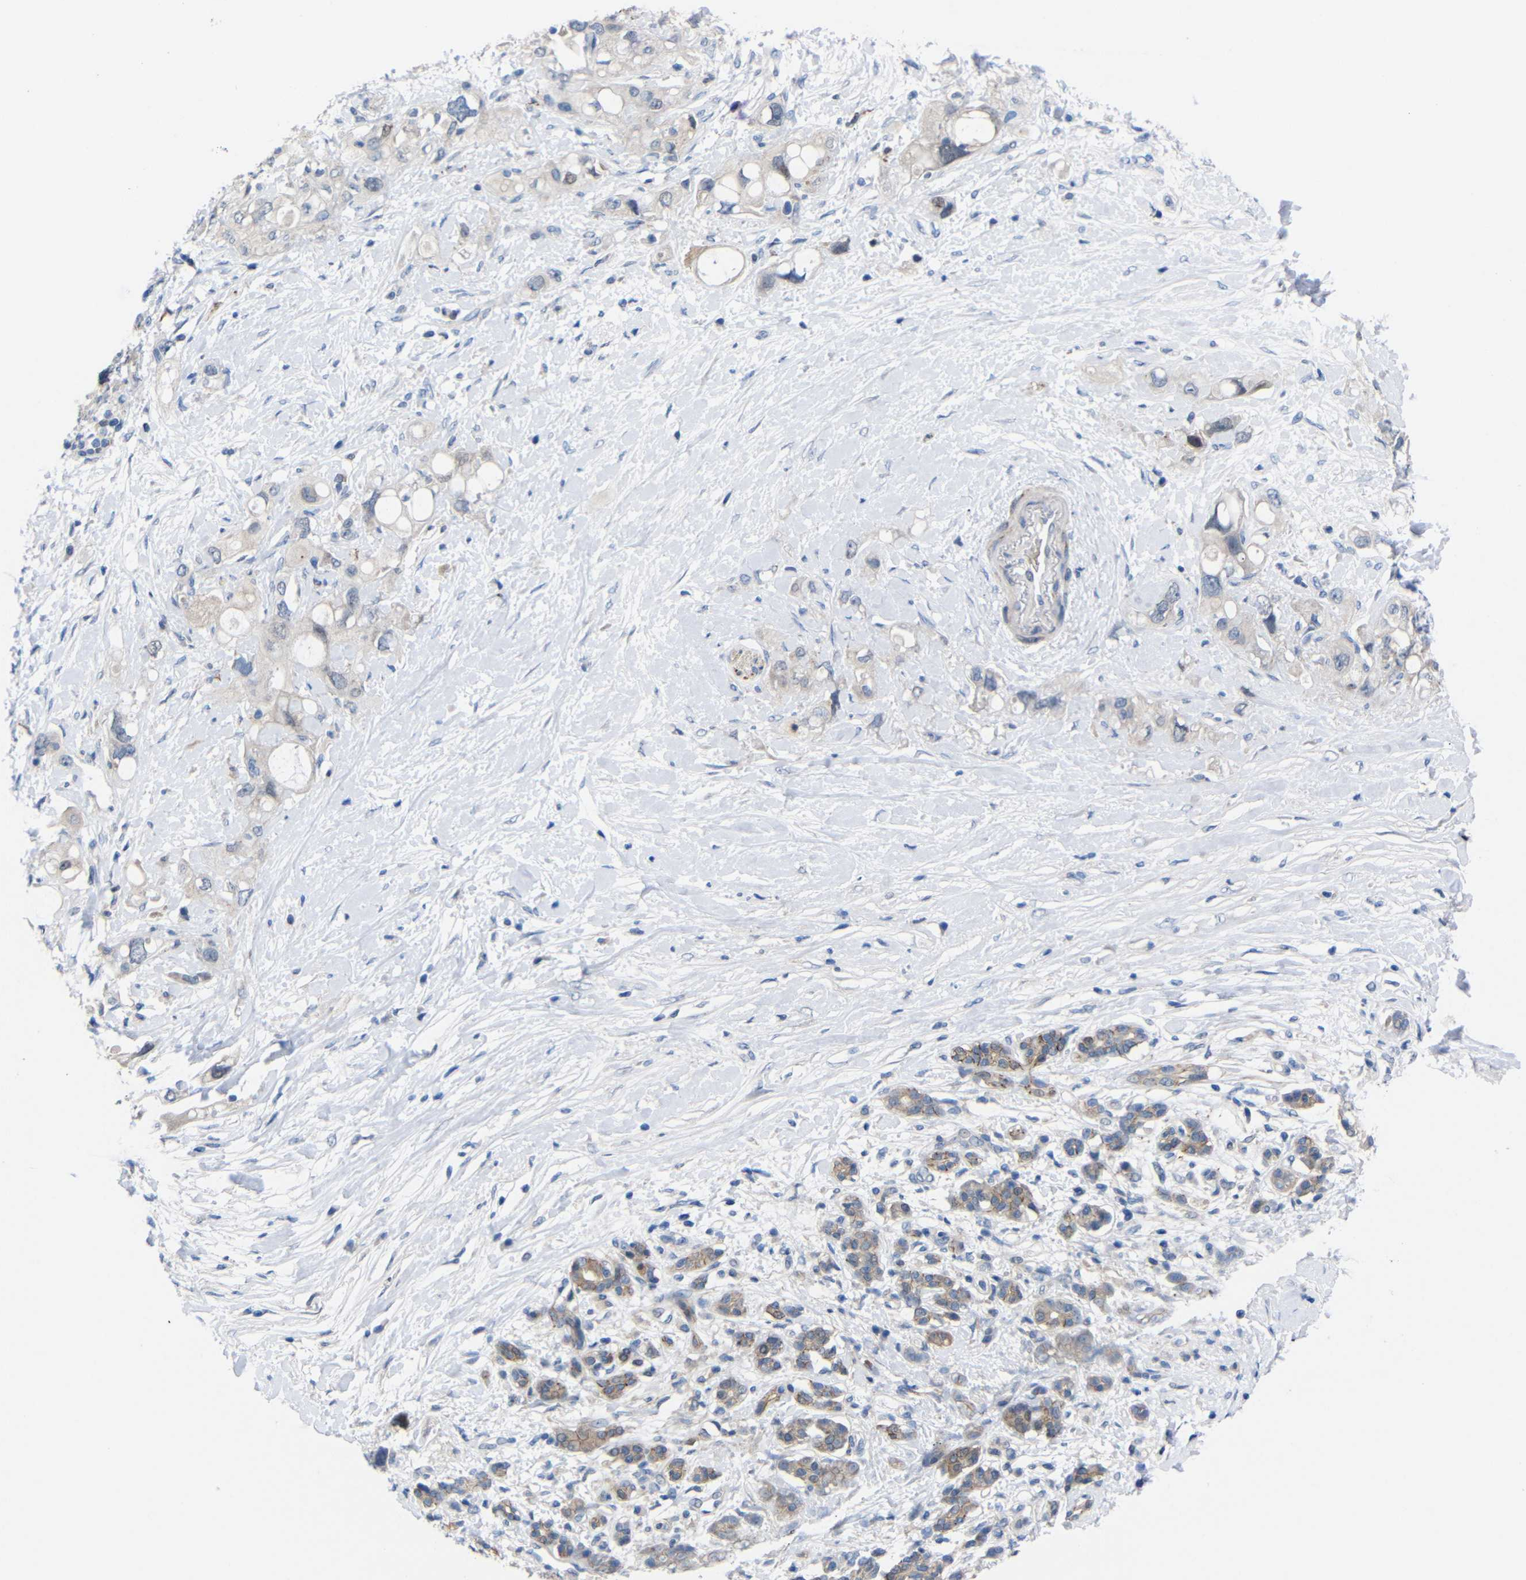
{"staining": {"intensity": "weak", "quantity": "<25%", "location": "nuclear"}, "tissue": "pancreatic cancer", "cell_type": "Tumor cells", "image_type": "cancer", "snomed": [{"axis": "morphology", "description": "Adenocarcinoma, NOS"}, {"axis": "topography", "description": "Pancreas"}], "caption": "Micrograph shows no protein staining in tumor cells of pancreatic cancer (adenocarcinoma) tissue. (Stains: DAB immunohistochemistry (IHC) with hematoxylin counter stain, Microscopy: brightfield microscopy at high magnification).", "gene": "CMTM1", "patient": {"sex": "female", "age": 56}}